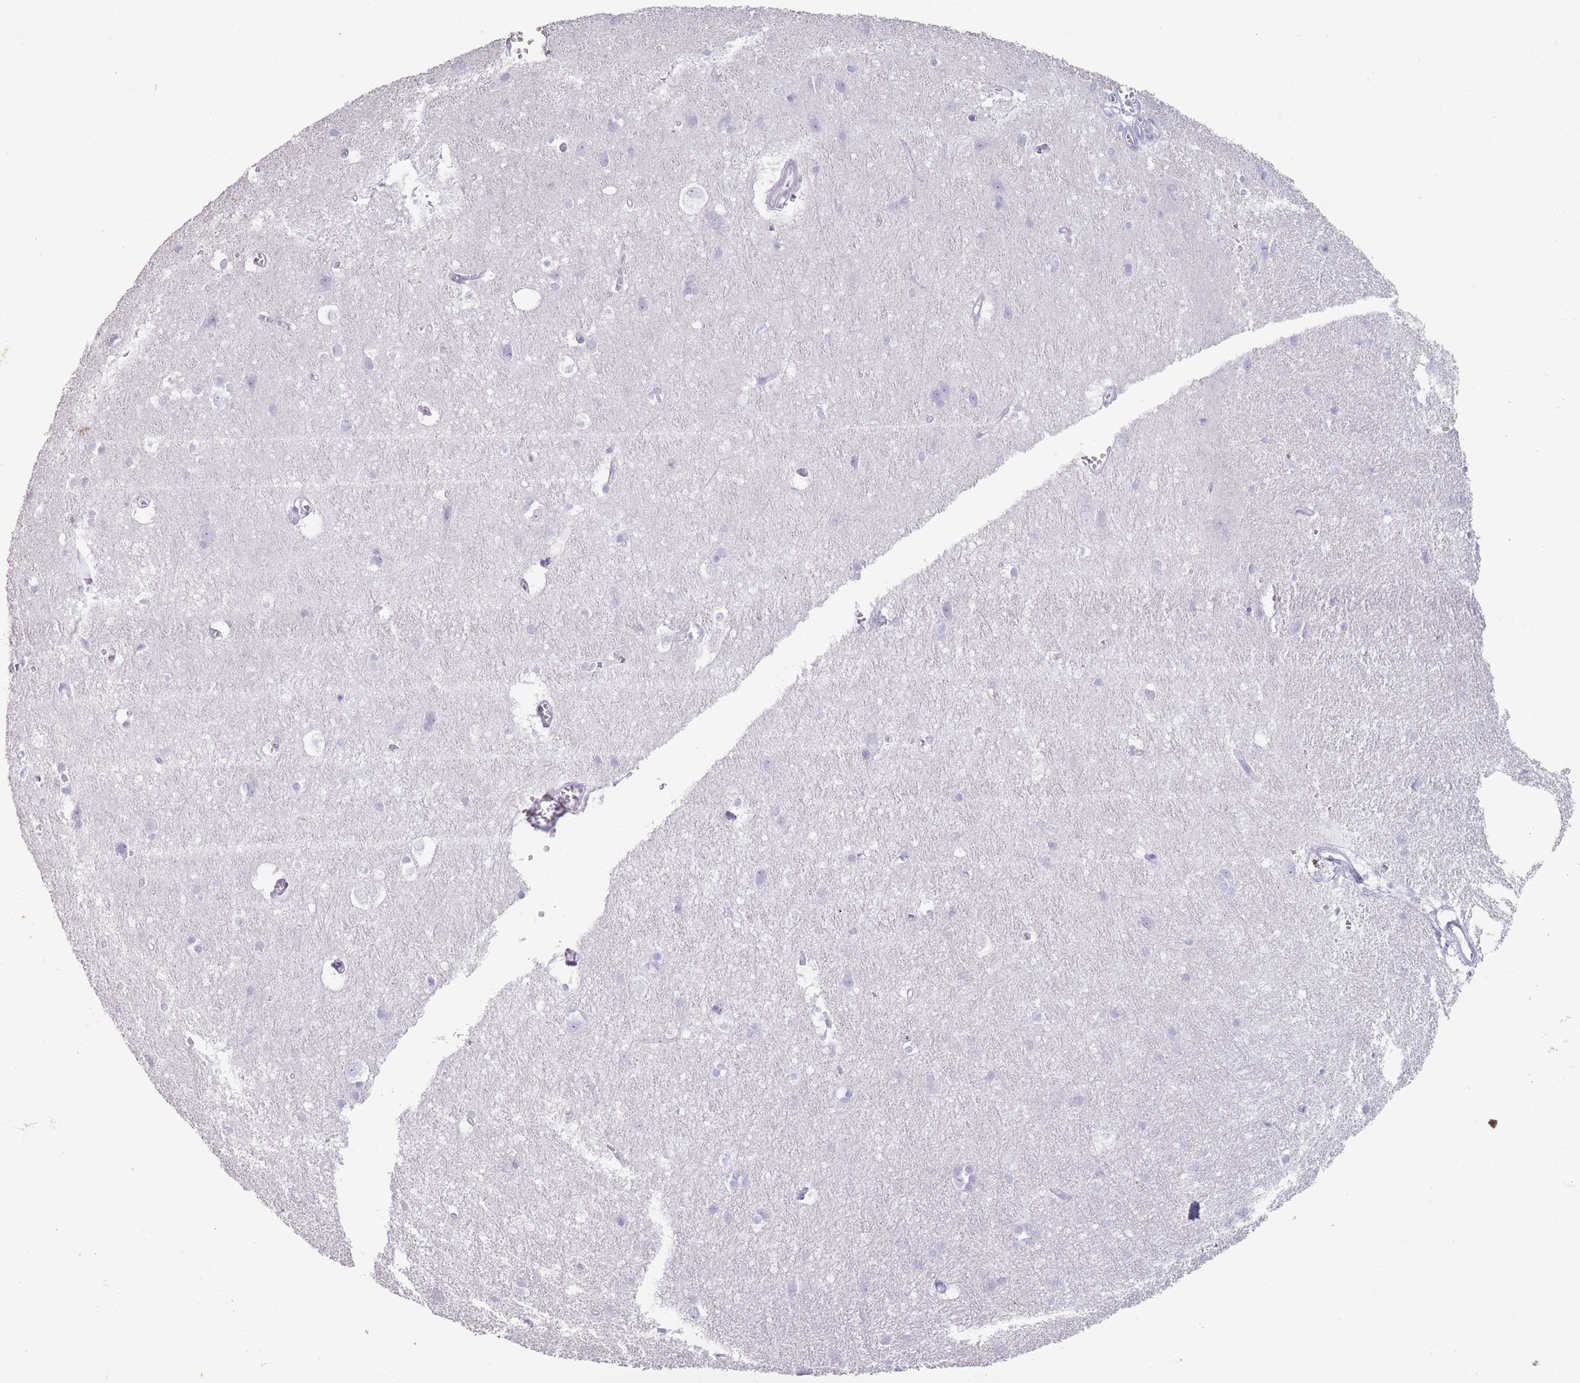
{"staining": {"intensity": "negative", "quantity": "none", "location": "none"}, "tissue": "cerebral cortex", "cell_type": "Endothelial cells", "image_type": "normal", "snomed": [{"axis": "morphology", "description": "Normal tissue, NOS"}, {"axis": "topography", "description": "Cerebral cortex"}], "caption": "Benign cerebral cortex was stained to show a protein in brown. There is no significant positivity in endothelial cells. (DAB immunohistochemistry (IHC), high magnification).", "gene": "RHBG", "patient": {"sex": "male", "age": 54}}